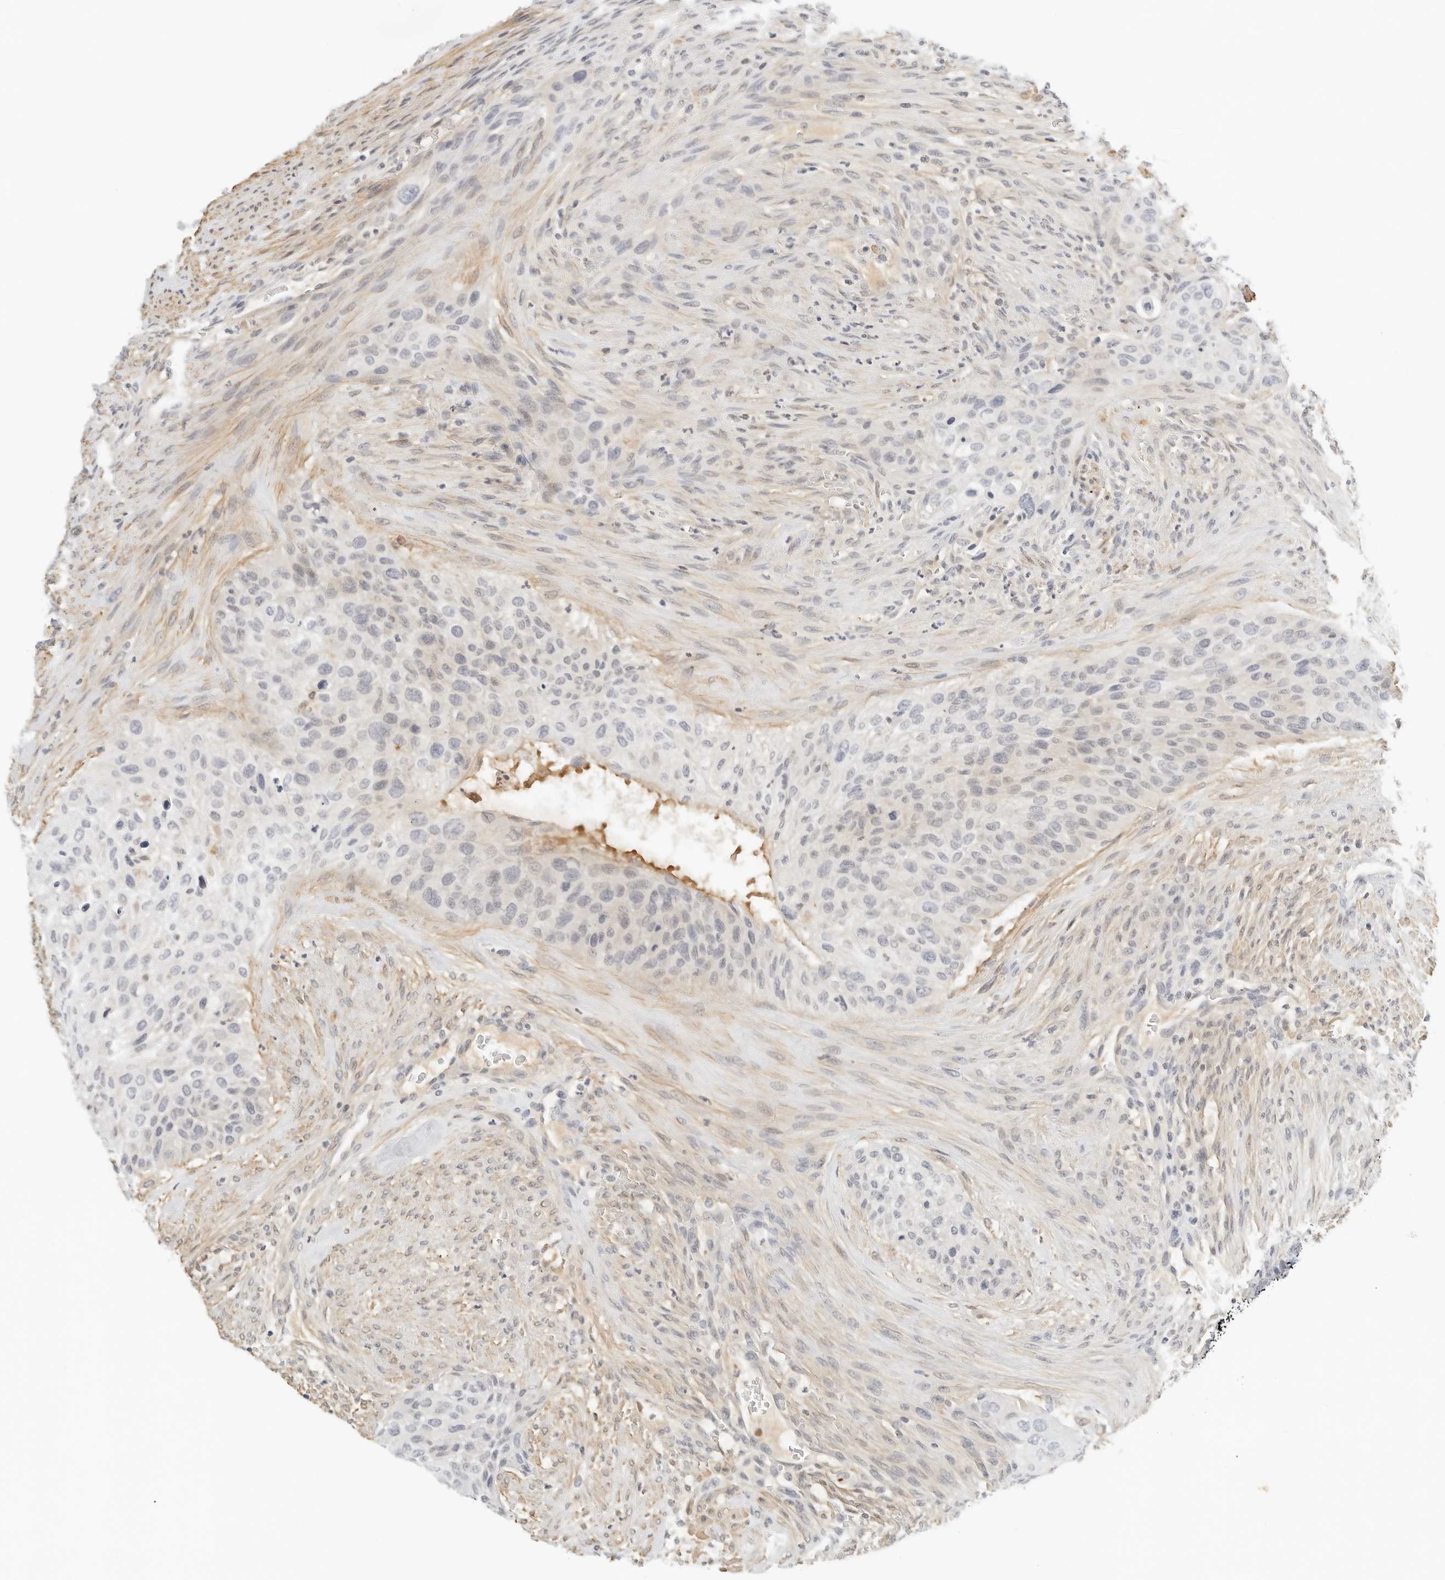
{"staining": {"intensity": "negative", "quantity": "none", "location": "none"}, "tissue": "urothelial cancer", "cell_type": "Tumor cells", "image_type": "cancer", "snomed": [{"axis": "morphology", "description": "Urothelial carcinoma, High grade"}, {"axis": "topography", "description": "Urinary bladder"}], "caption": "Immunohistochemistry (IHC) histopathology image of neoplastic tissue: human high-grade urothelial carcinoma stained with DAB (3,3'-diaminobenzidine) exhibits no significant protein staining in tumor cells. Brightfield microscopy of immunohistochemistry stained with DAB (brown) and hematoxylin (blue), captured at high magnification.", "gene": "PKDCC", "patient": {"sex": "male", "age": 35}}